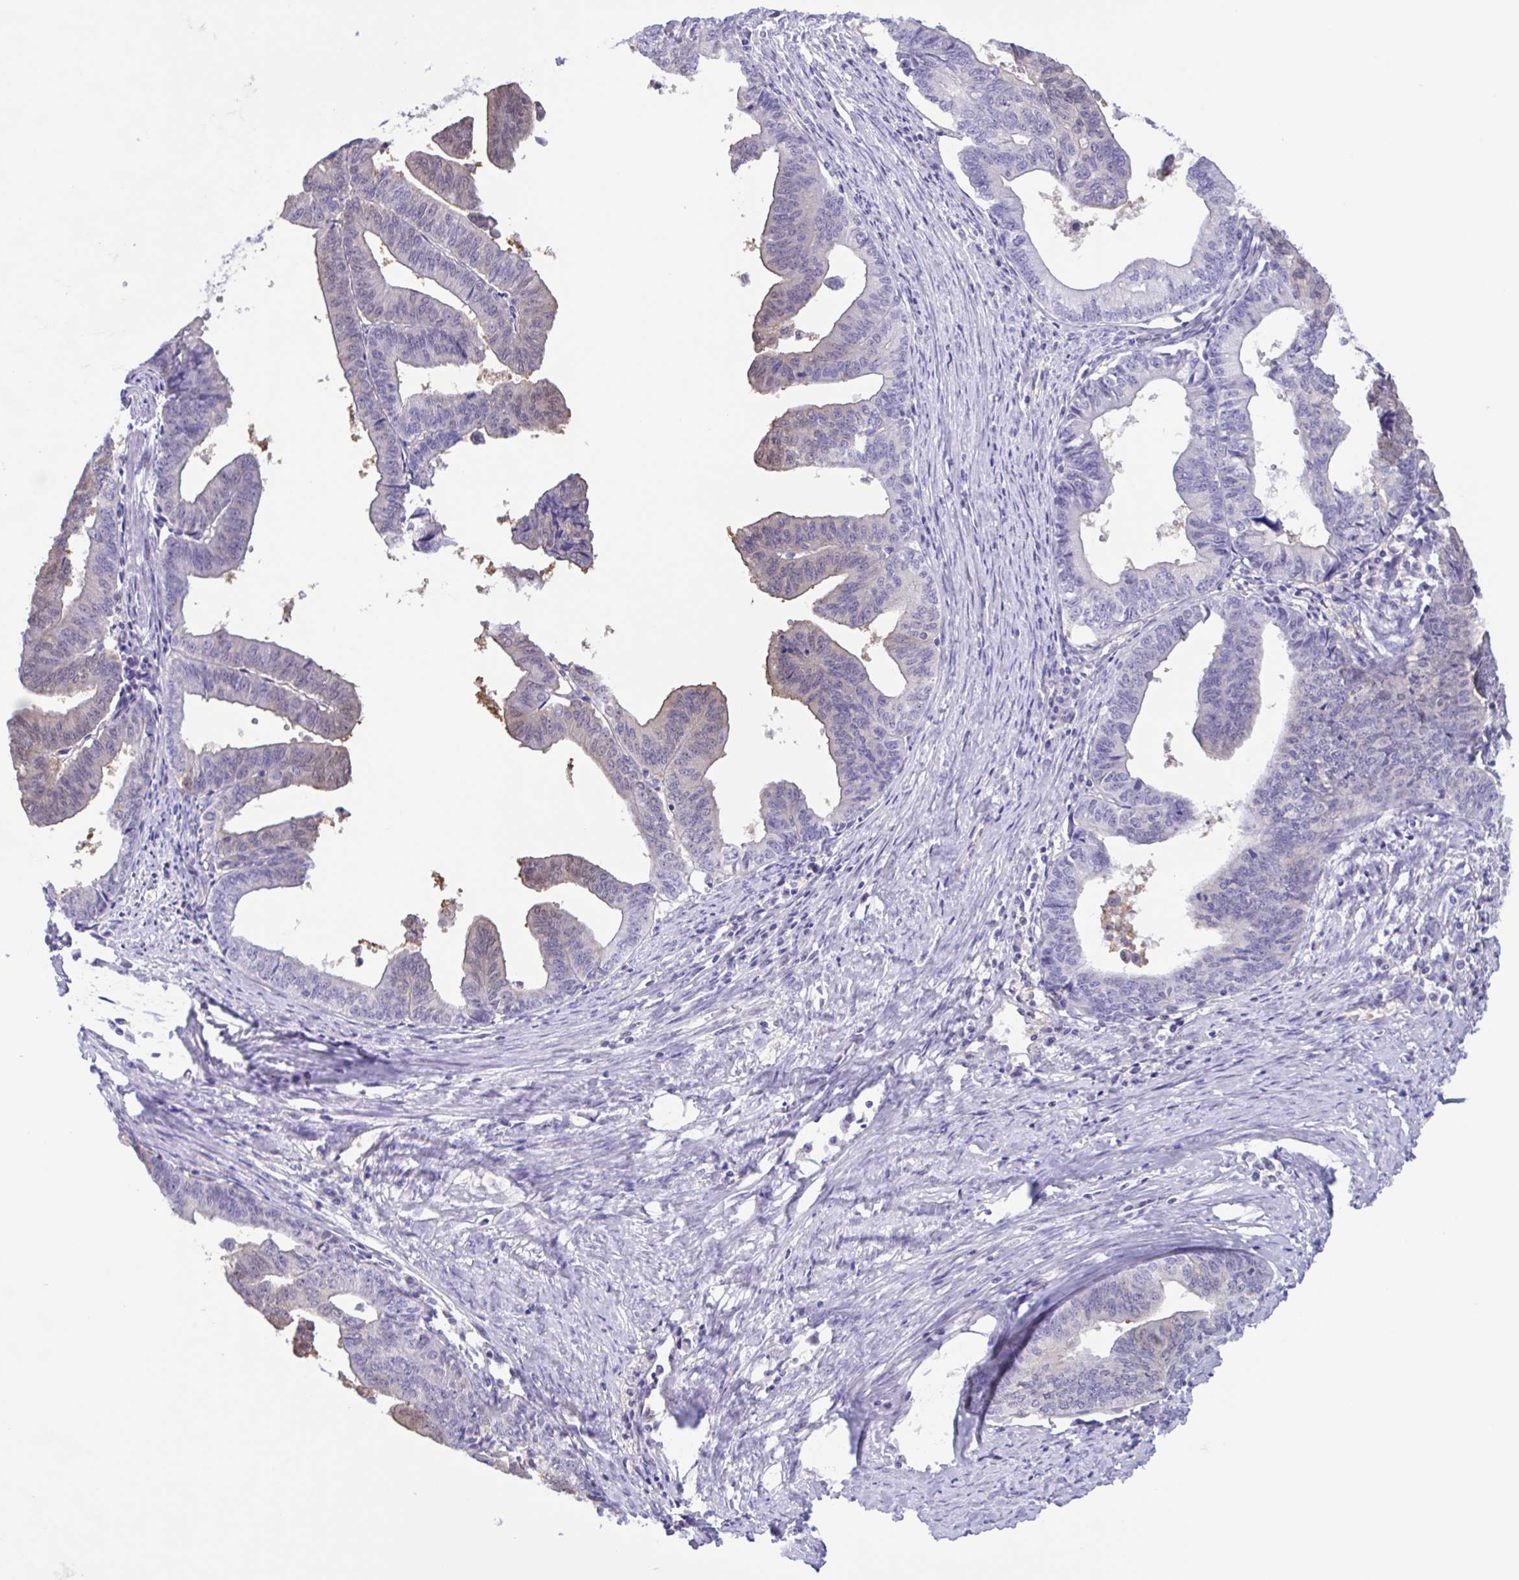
{"staining": {"intensity": "negative", "quantity": "none", "location": "none"}, "tissue": "endometrial cancer", "cell_type": "Tumor cells", "image_type": "cancer", "snomed": [{"axis": "morphology", "description": "Adenocarcinoma, NOS"}, {"axis": "topography", "description": "Endometrium"}], "caption": "Tumor cells are negative for protein expression in human adenocarcinoma (endometrial).", "gene": "LDHC", "patient": {"sex": "female", "age": 65}}